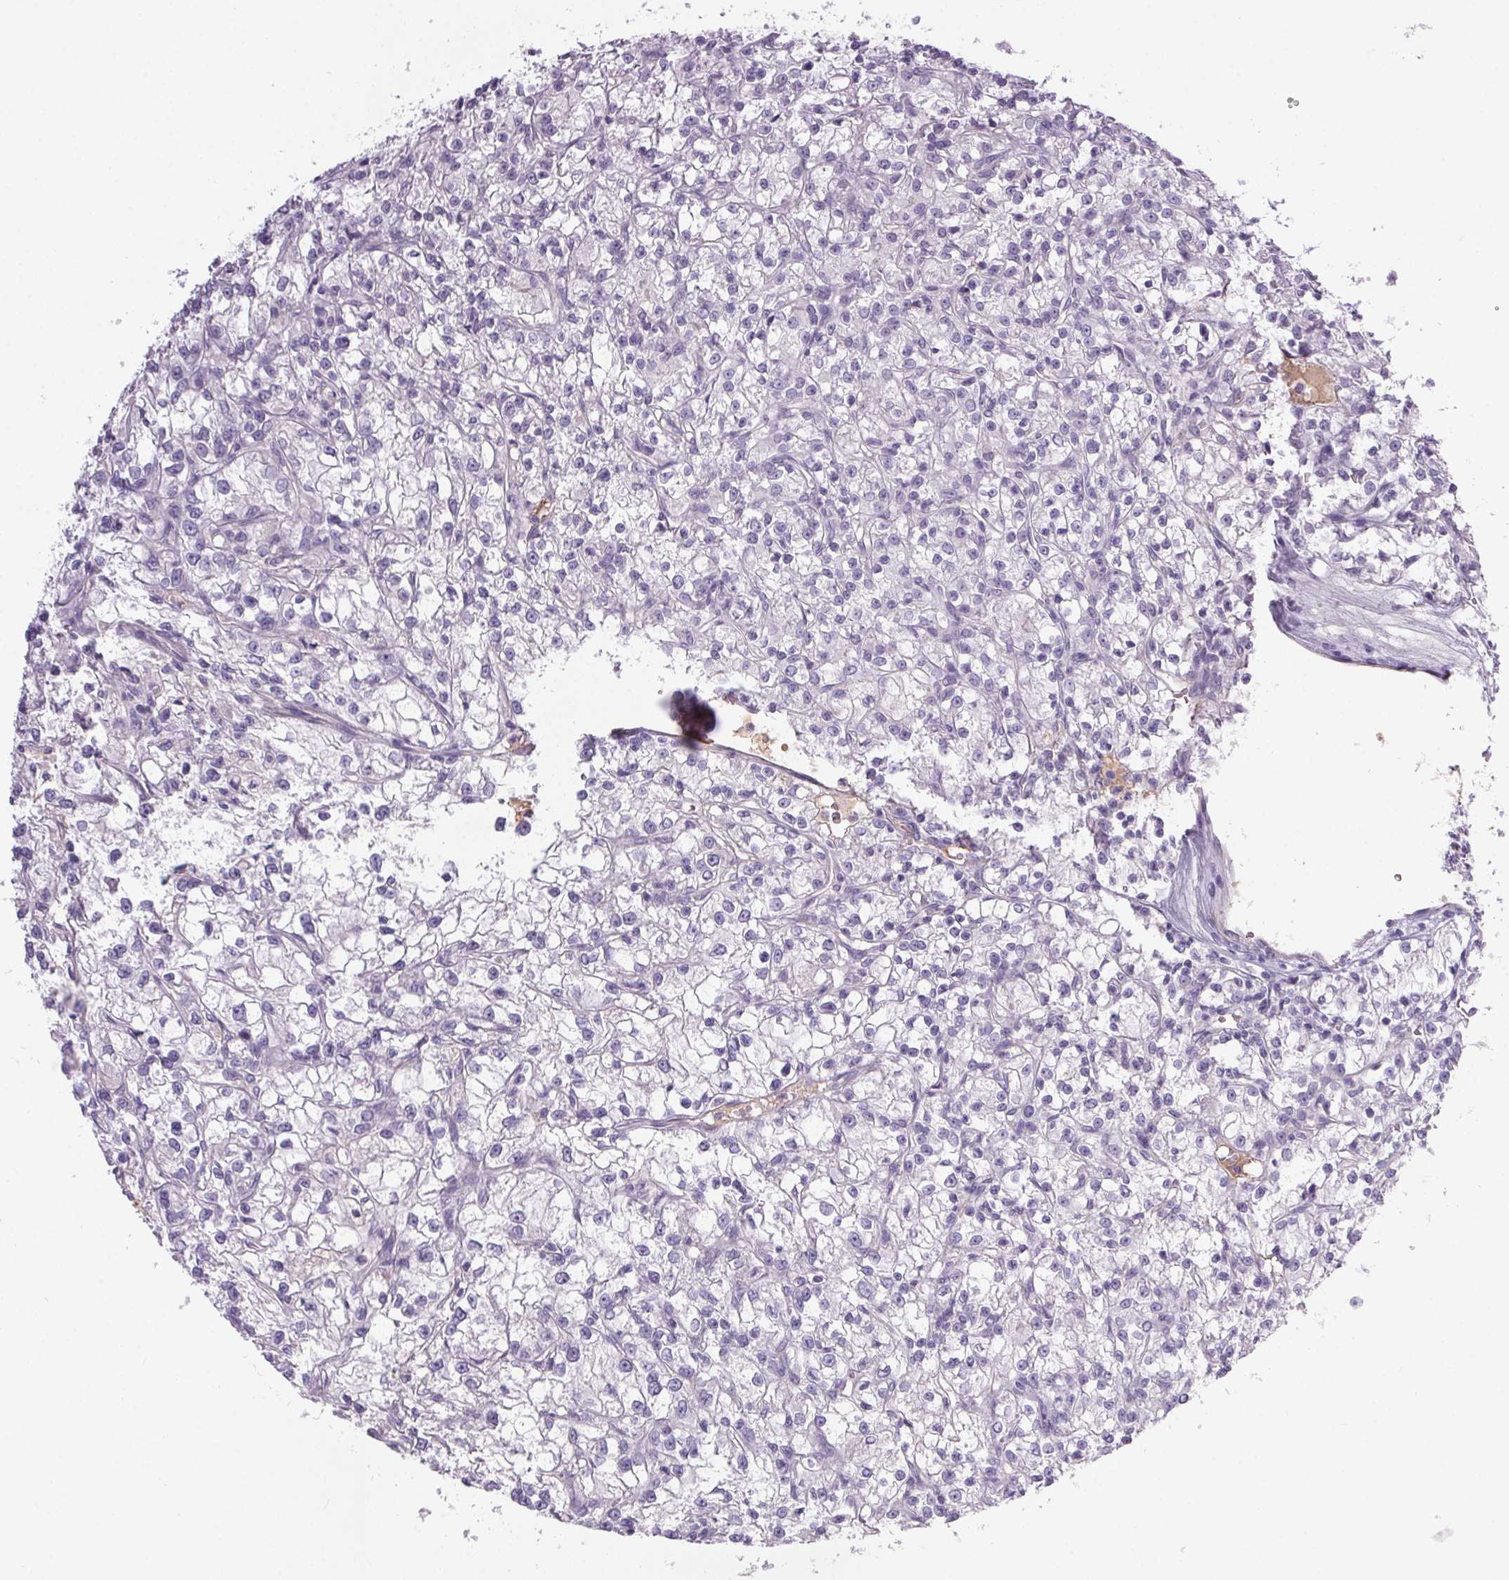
{"staining": {"intensity": "negative", "quantity": "none", "location": "none"}, "tissue": "renal cancer", "cell_type": "Tumor cells", "image_type": "cancer", "snomed": [{"axis": "morphology", "description": "Adenocarcinoma, NOS"}, {"axis": "topography", "description": "Kidney"}], "caption": "Histopathology image shows no protein expression in tumor cells of renal adenocarcinoma tissue. Nuclei are stained in blue.", "gene": "APOC4", "patient": {"sex": "female", "age": 59}}